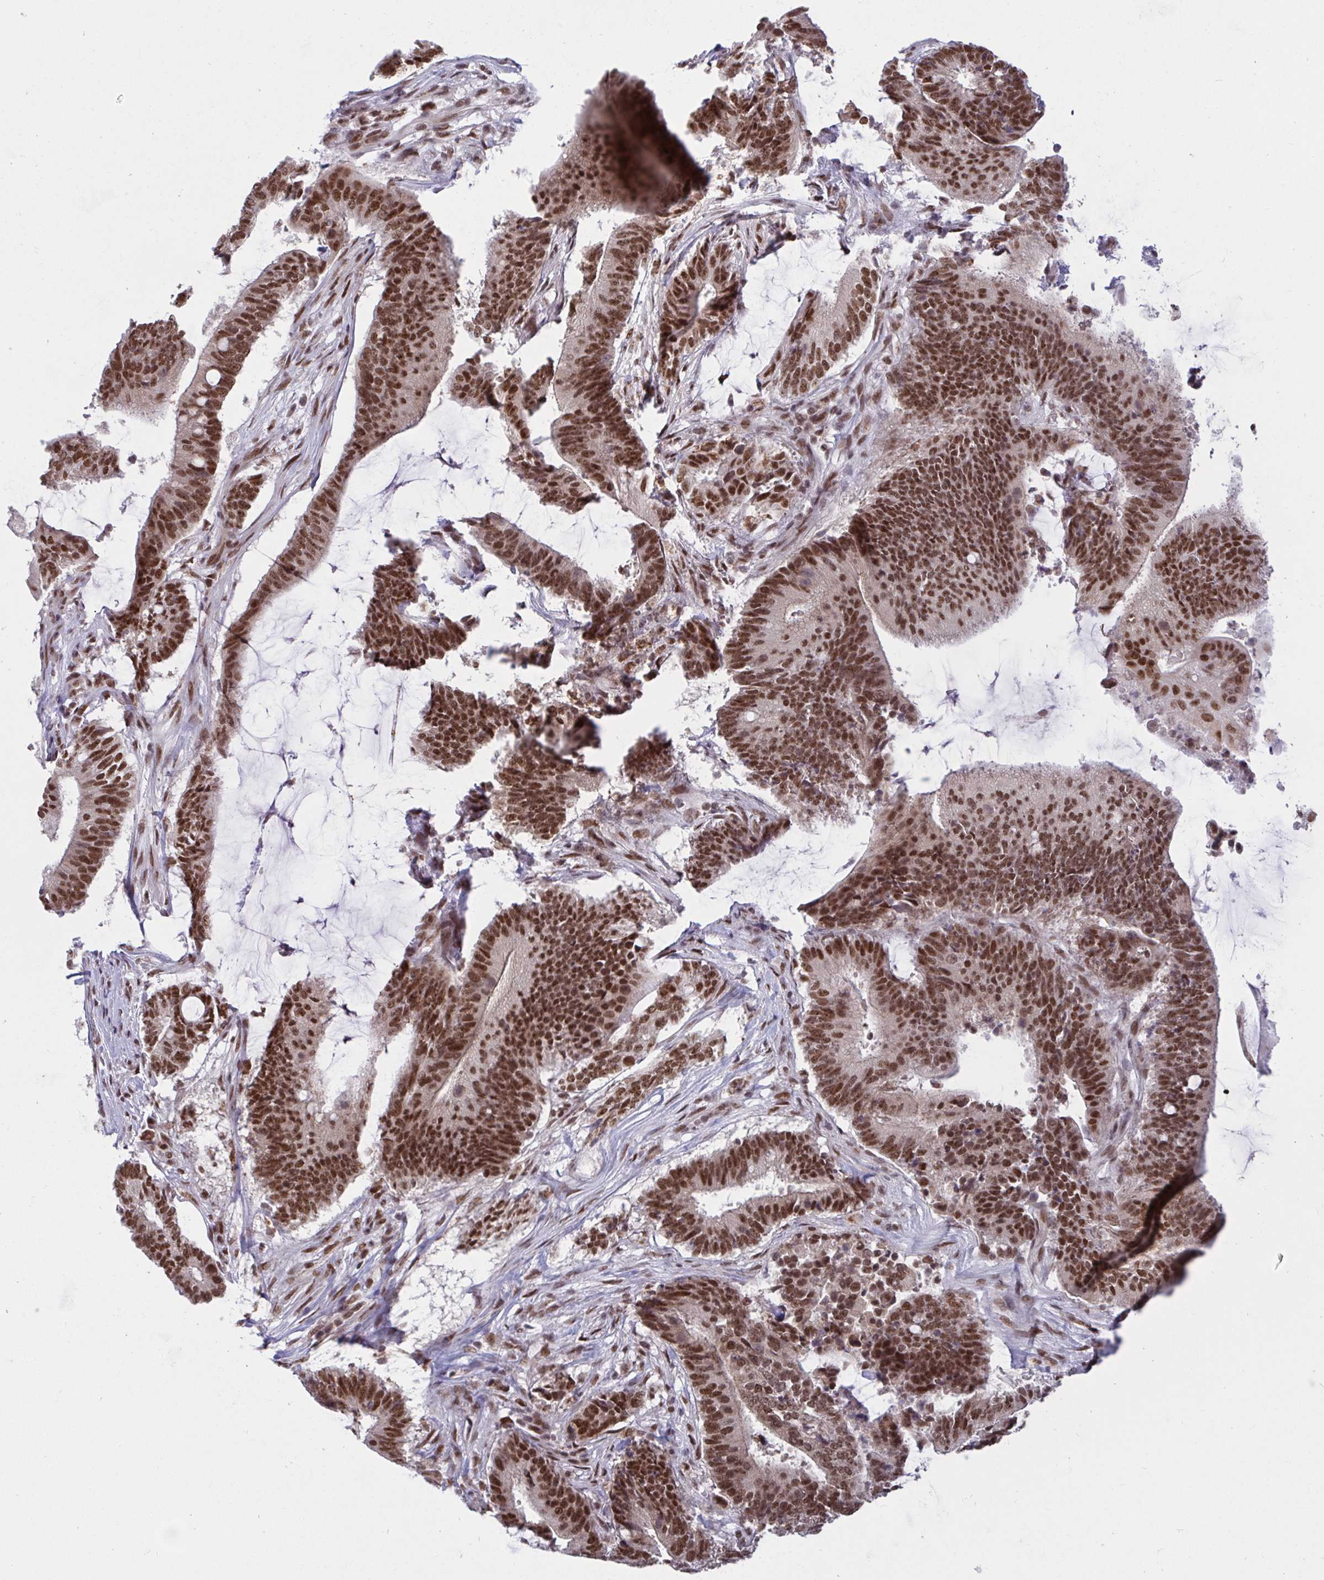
{"staining": {"intensity": "strong", "quantity": ">75%", "location": "nuclear"}, "tissue": "colorectal cancer", "cell_type": "Tumor cells", "image_type": "cancer", "snomed": [{"axis": "morphology", "description": "Adenocarcinoma, NOS"}, {"axis": "topography", "description": "Colon"}], "caption": "Immunohistochemistry (IHC) (DAB (3,3'-diaminobenzidine)) staining of human colorectal cancer (adenocarcinoma) displays strong nuclear protein positivity in approximately >75% of tumor cells. (DAB IHC, brown staining for protein, blue staining for nuclei).", "gene": "PHF10", "patient": {"sex": "female", "age": 43}}